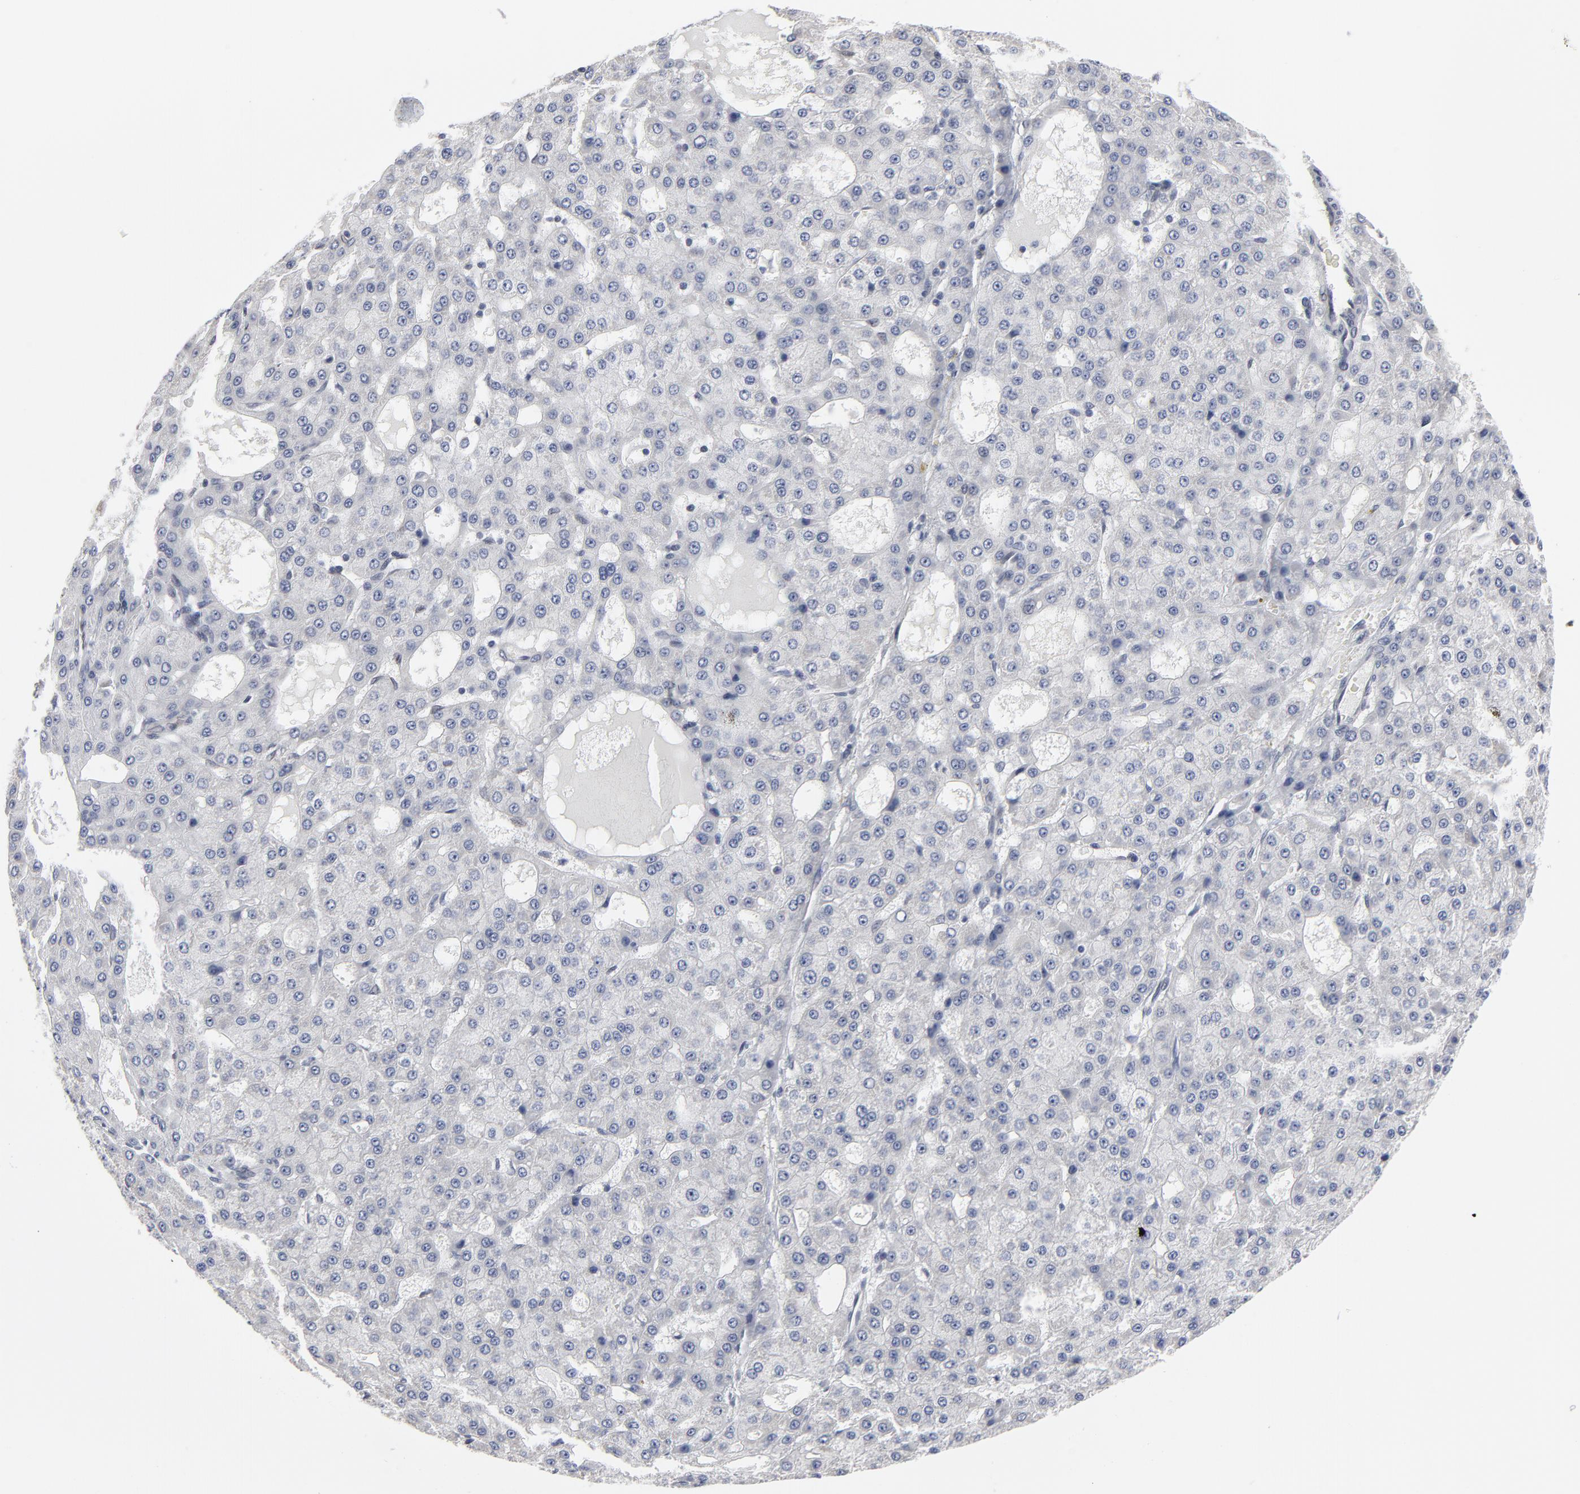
{"staining": {"intensity": "negative", "quantity": "none", "location": "none"}, "tissue": "liver cancer", "cell_type": "Tumor cells", "image_type": "cancer", "snomed": [{"axis": "morphology", "description": "Carcinoma, Hepatocellular, NOS"}, {"axis": "topography", "description": "Liver"}], "caption": "There is no significant expression in tumor cells of liver cancer. The staining is performed using DAB (3,3'-diaminobenzidine) brown chromogen with nuclei counter-stained in using hematoxylin.", "gene": "SYNE2", "patient": {"sex": "male", "age": 47}}